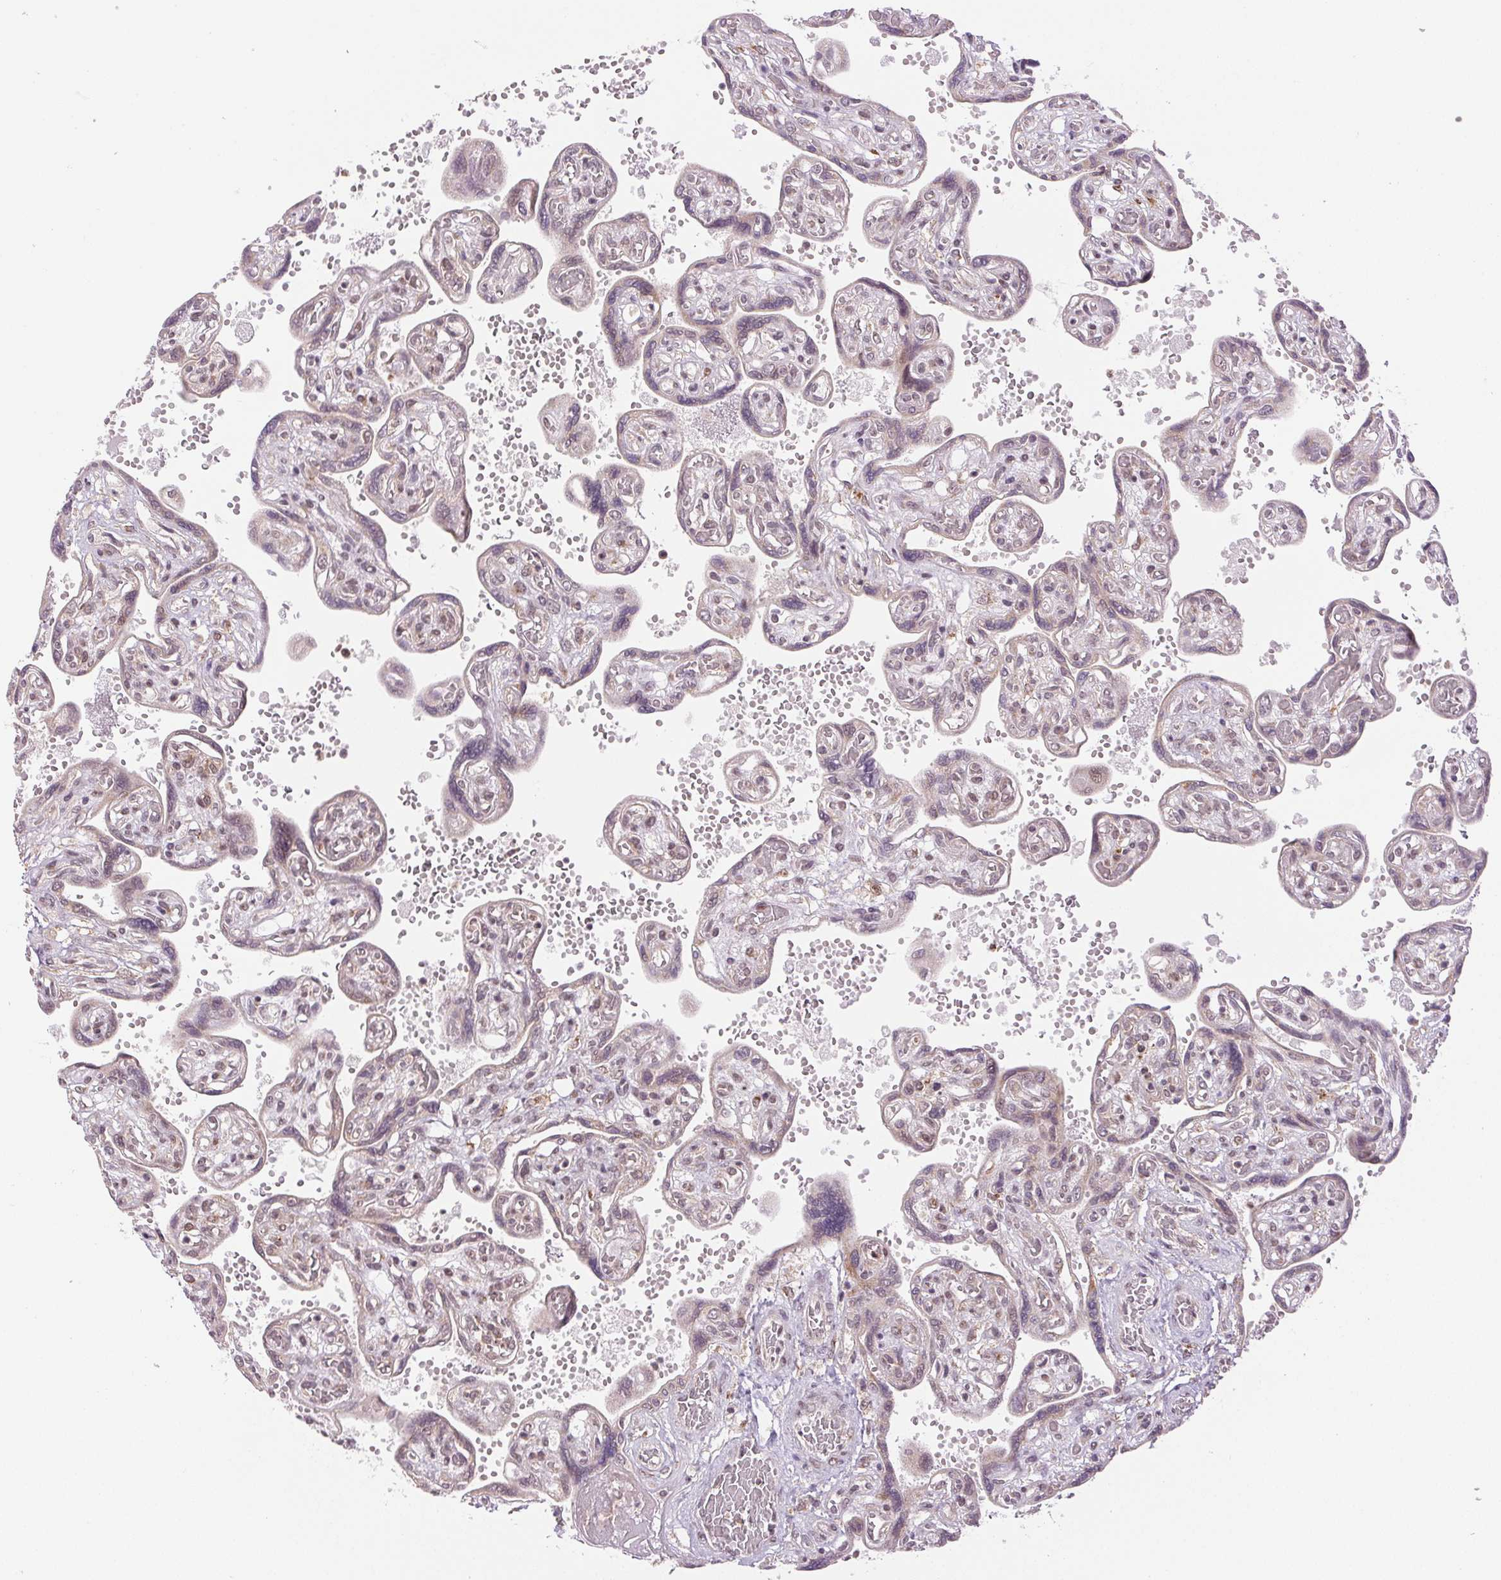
{"staining": {"intensity": "weak", "quantity": ">75%", "location": "nuclear"}, "tissue": "placenta", "cell_type": "Trophoblastic cells", "image_type": "normal", "snomed": [{"axis": "morphology", "description": "Normal tissue, NOS"}, {"axis": "topography", "description": "Placenta"}], "caption": "A photomicrograph of human placenta stained for a protein demonstrates weak nuclear brown staining in trophoblastic cells. Using DAB (brown) and hematoxylin (blue) stains, captured at high magnification using brightfield microscopy.", "gene": "GRHL3", "patient": {"sex": "female", "age": 32}}